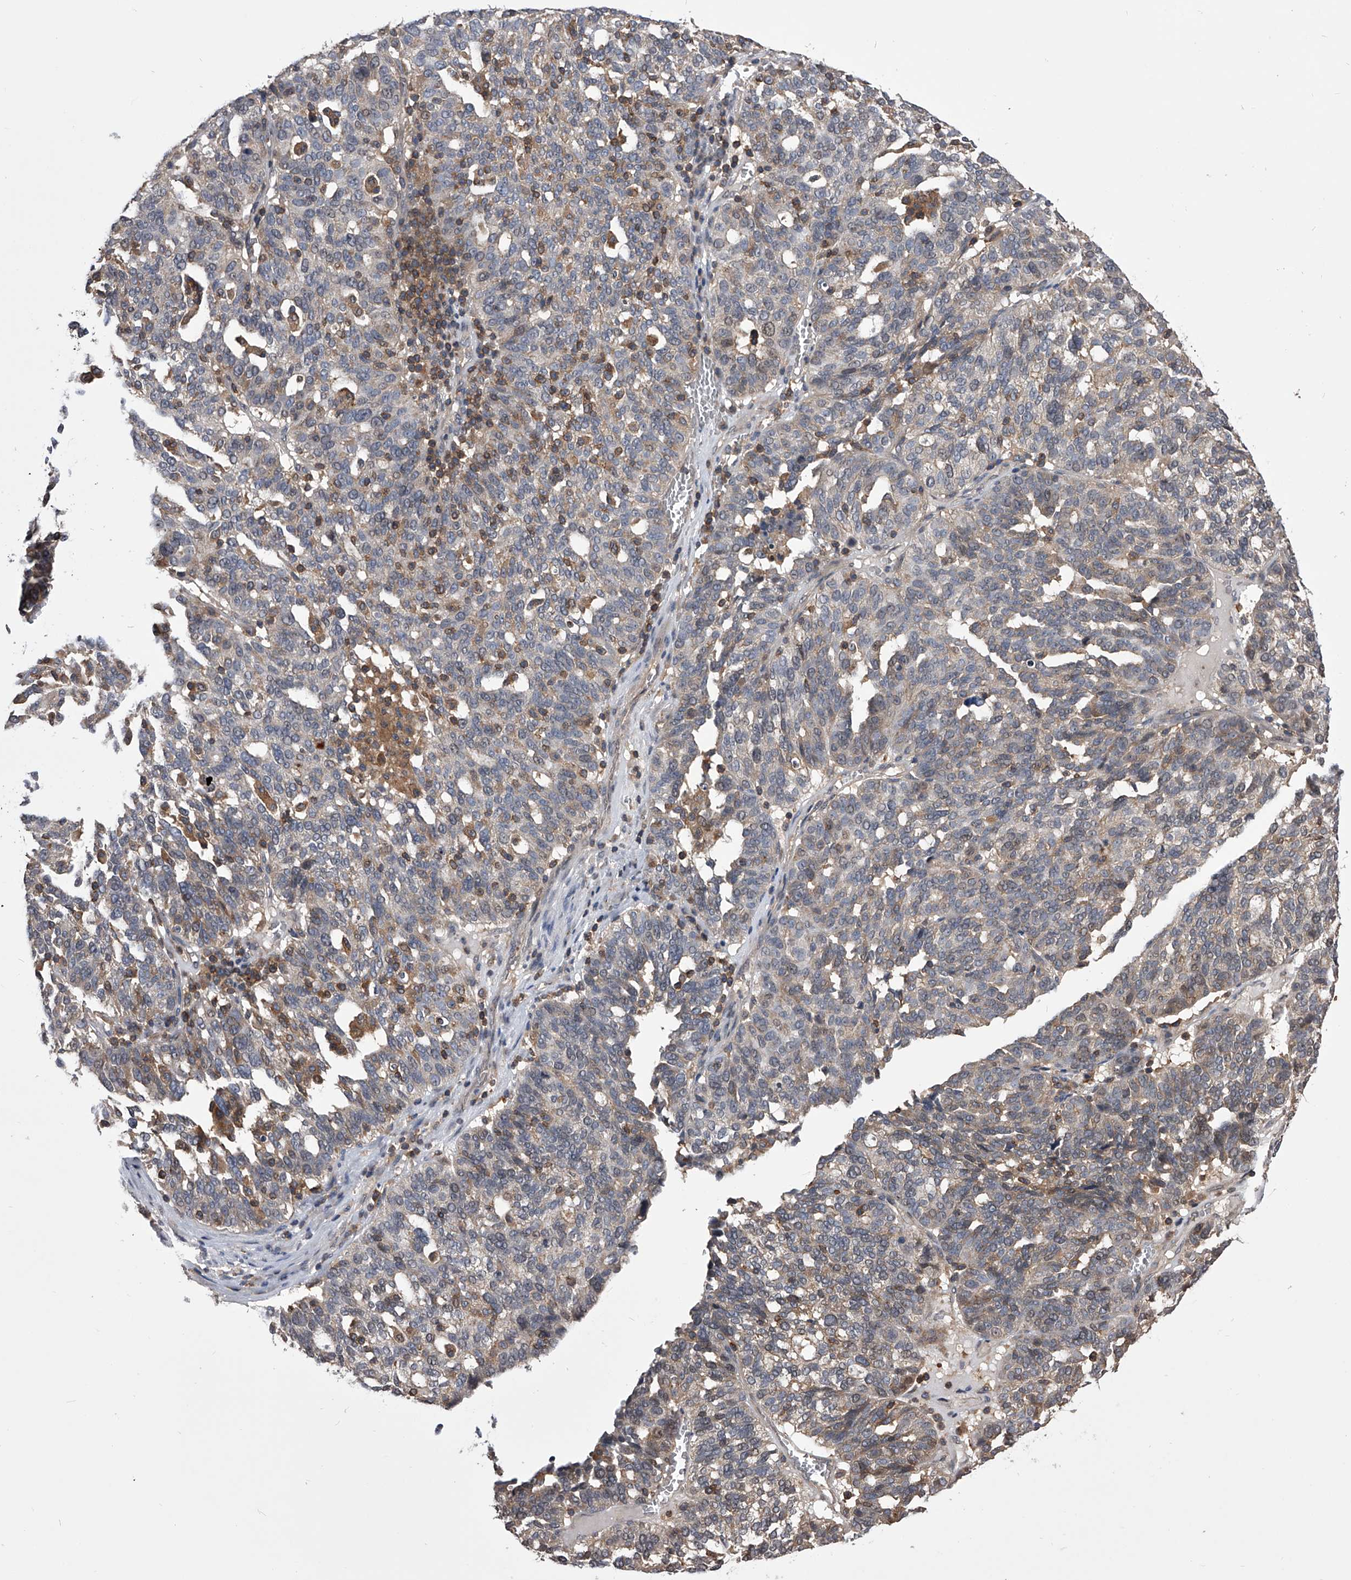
{"staining": {"intensity": "weak", "quantity": "<25%", "location": "cytoplasmic/membranous"}, "tissue": "ovarian cancer", "cell_type": "Tumor cells", "image_type": "cancer", "snomed": [{"axis": "morphology", "description": "Cystadenocarcinoma, serous, NOS"}, {"axis": "topography", "description": "Ovary"}], "caption": "Immunohistochemistry micrograph of neoplastic tissue: human ovarian cancer stained with DAB (3,3'-diaminobenzidine) displays no significant protein expression in tumor cells. Brightfield microscopy of immunohistochemistry (IHC) stained with DAB (3,3'-diaminobenzidine) (brown) and hematoxylin (blue), captured at high magnification.", "gene": "PAN3", "patient": {"sex": "female", "age": 59}}